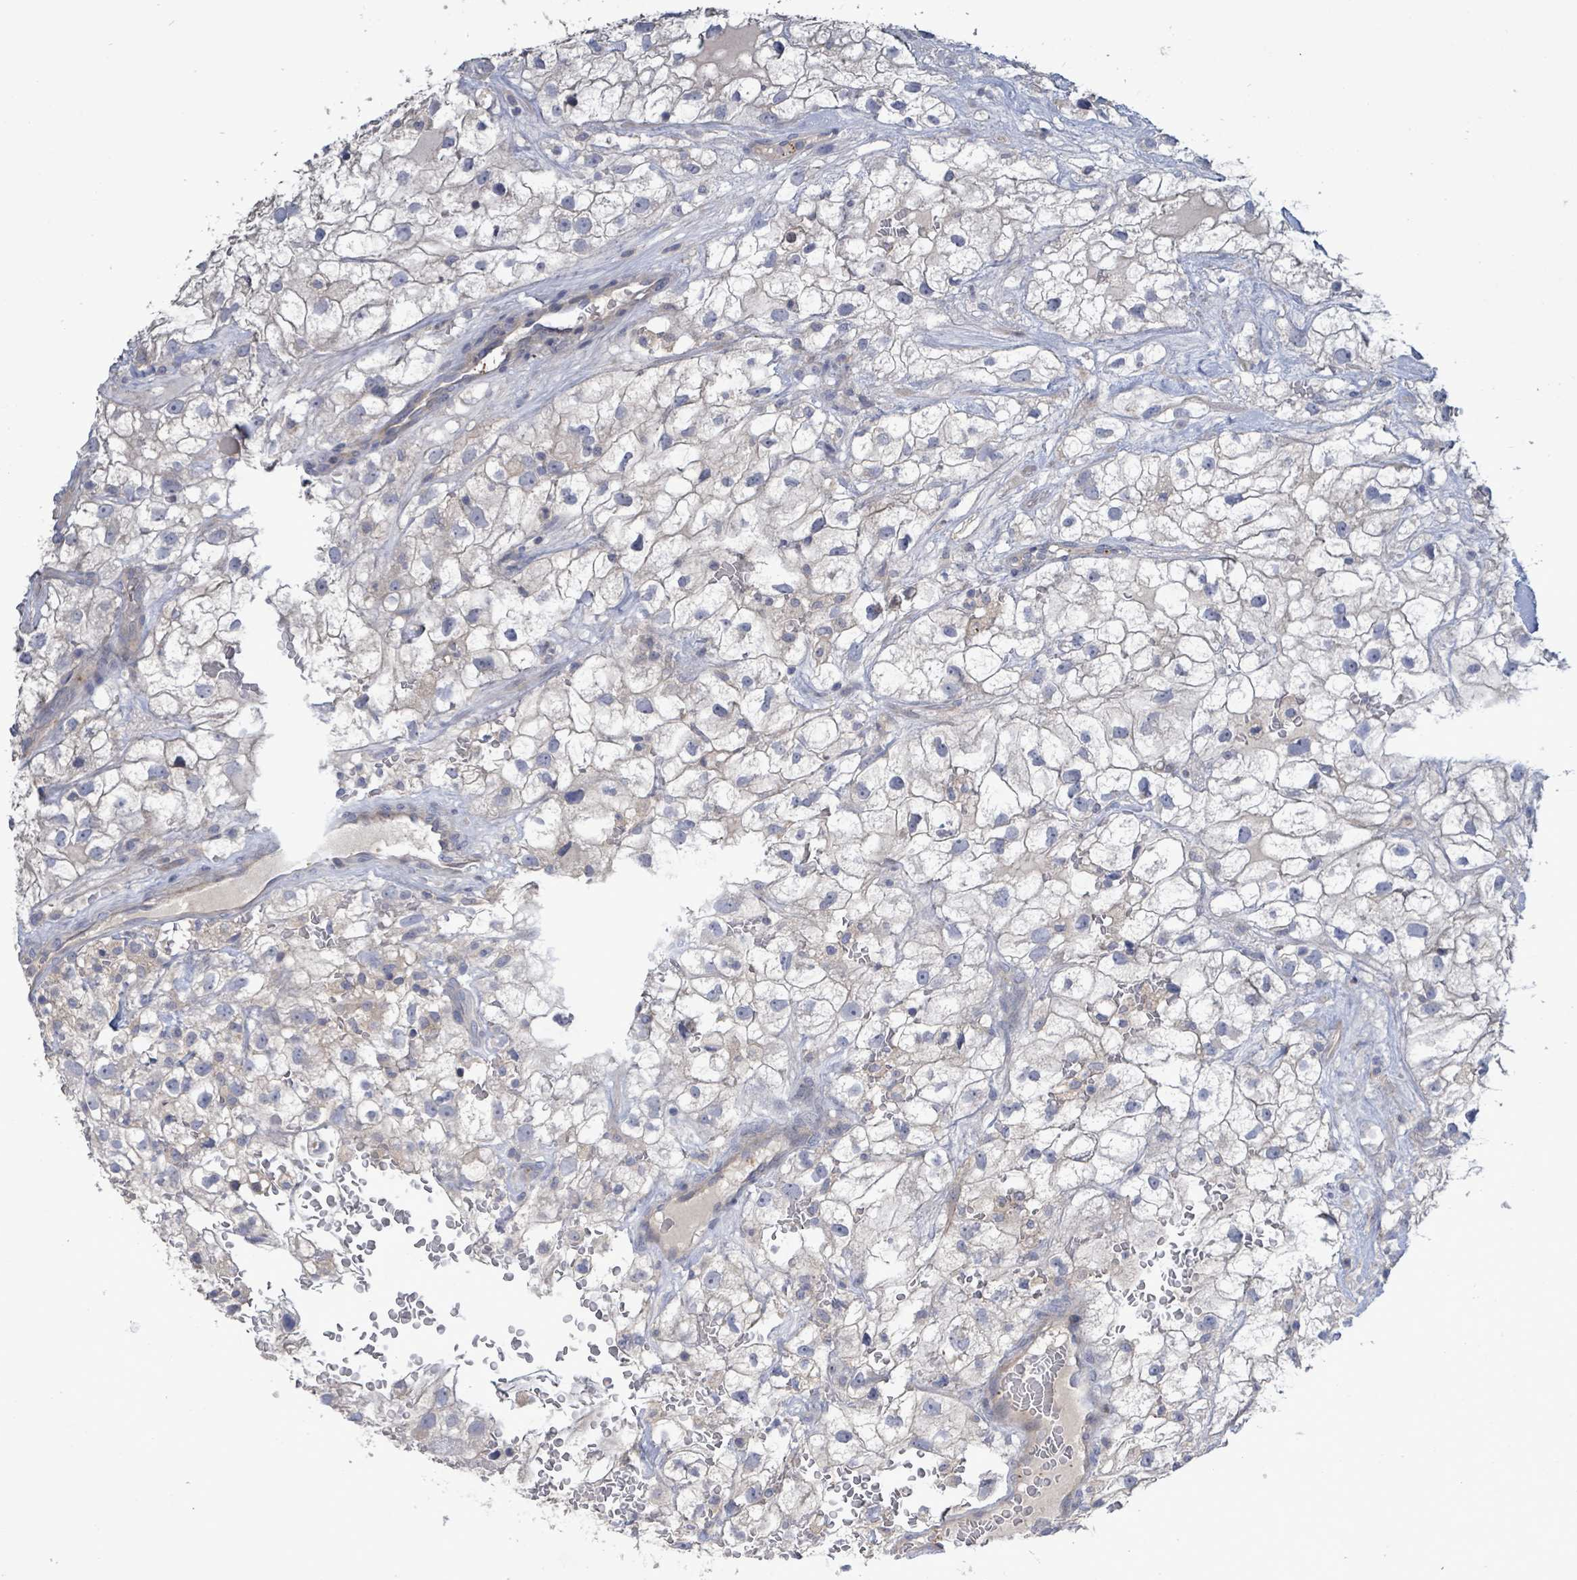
{"staining": {"intensity": "negative", "quantity": "none", "location": "none"}, "tissue": "renal cancer", "cell_type": "Tumor cells", "image_type": "cancer", "snomed": [{"axis": "morphology", "description": "Adenocarcinoma, NOS"}, {"axis": "topography", "description": "Kidney"}], "caption": "Tumor cells are negative for protein expression in human renal cancer.", "gene": "KRAS", "patient": {"sex": "male", "age": 59}}